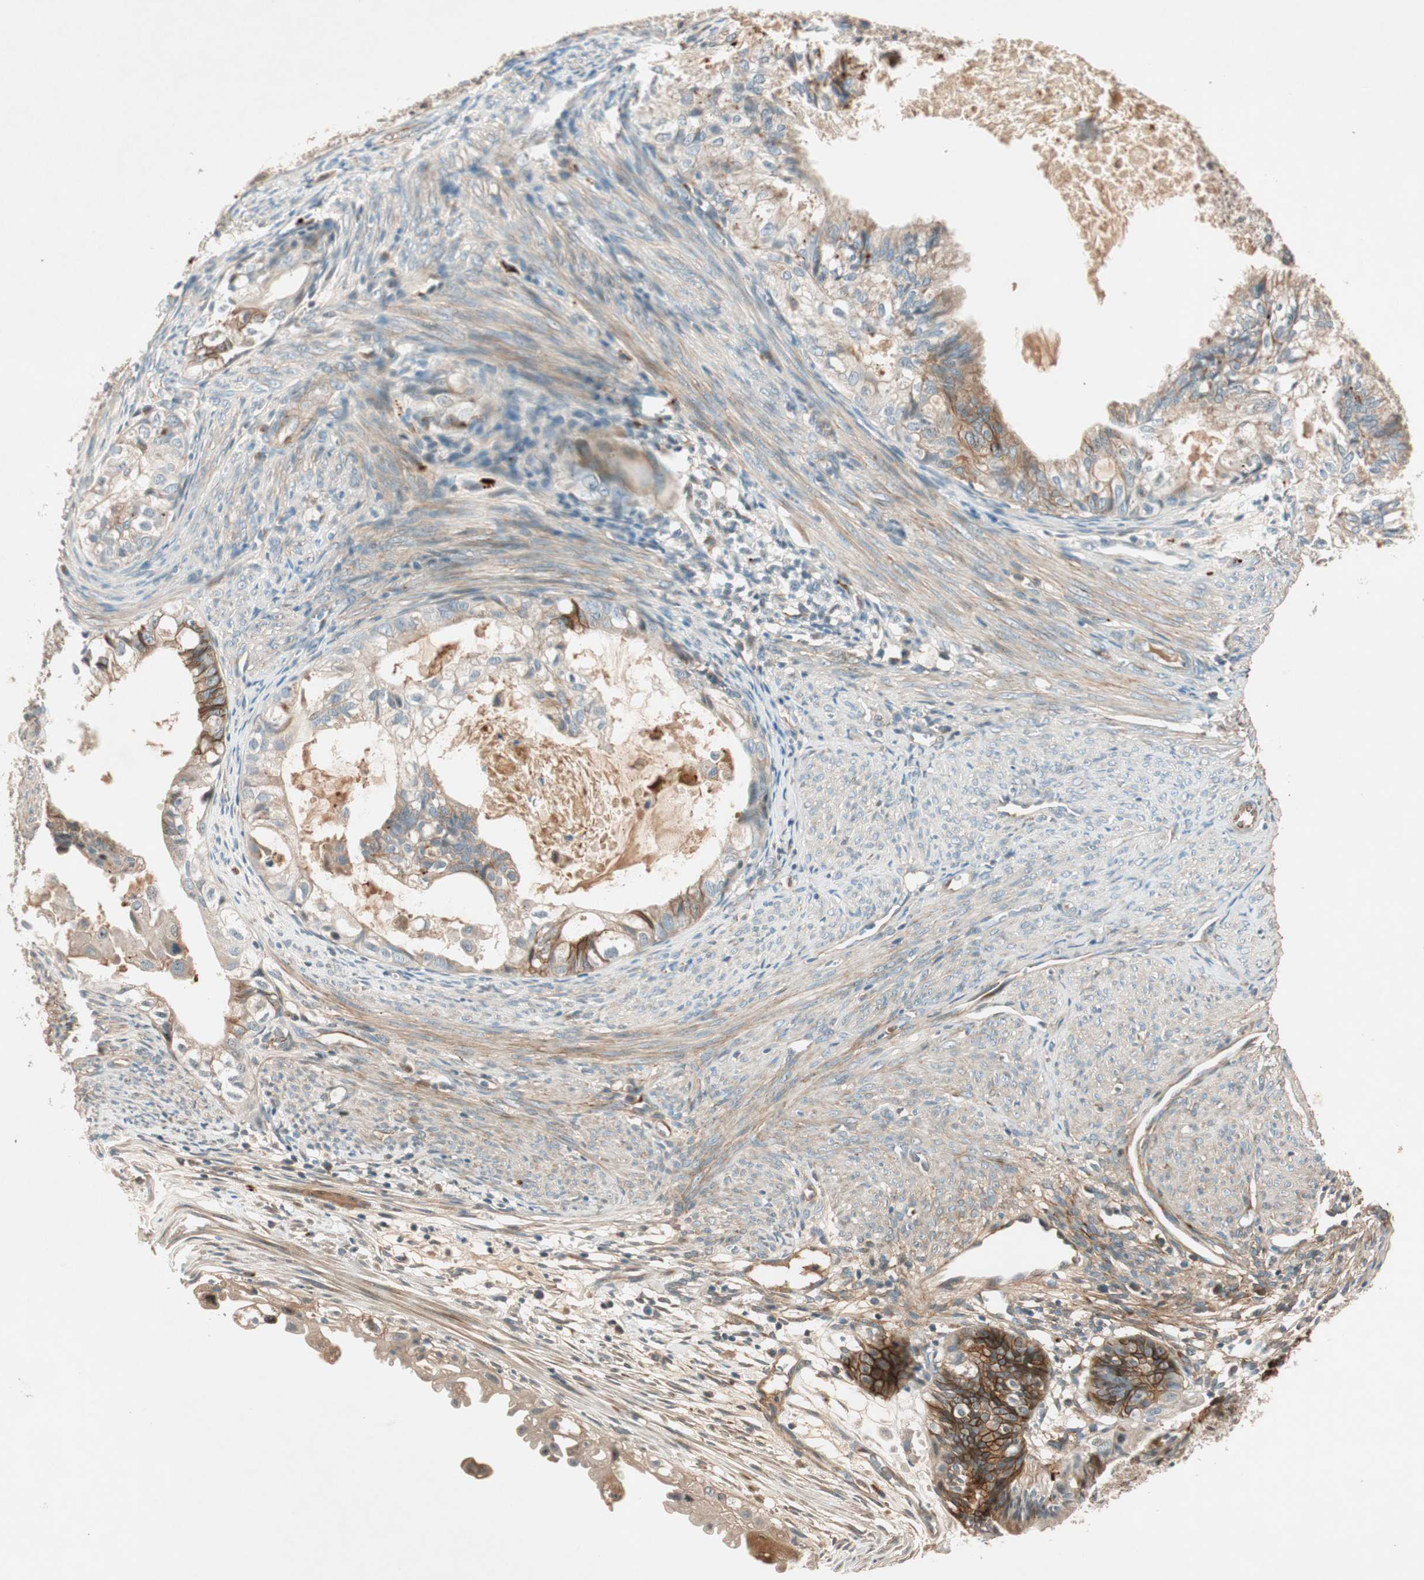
{"staining": {"intensity": "strong", "quantity": "25%-75%", "location": "cytoplasmic/membranous"}, "tissue": "cervical cancer", "cell_type": "Tumor cells", "image_type": "cancer", "snomed": [{"axis": "morphology", "description": "Normal tissue, NOS"}, {"axis": "morphology", "description": "Adenocarcinoma, NOS"}, {"axis": "topography", "description": "Cervix"}, {"axis": "topography", "description": "Endometrium"}], "caption": "Strong cytoplasmic/membranous expression for a protein is seen in approximately 25%-75% of tumor cells of cervical cancer (adenocarcinoma) using IHC.", "gene": "EPHA6", "patient": {"sex": "female", "age": 86}}